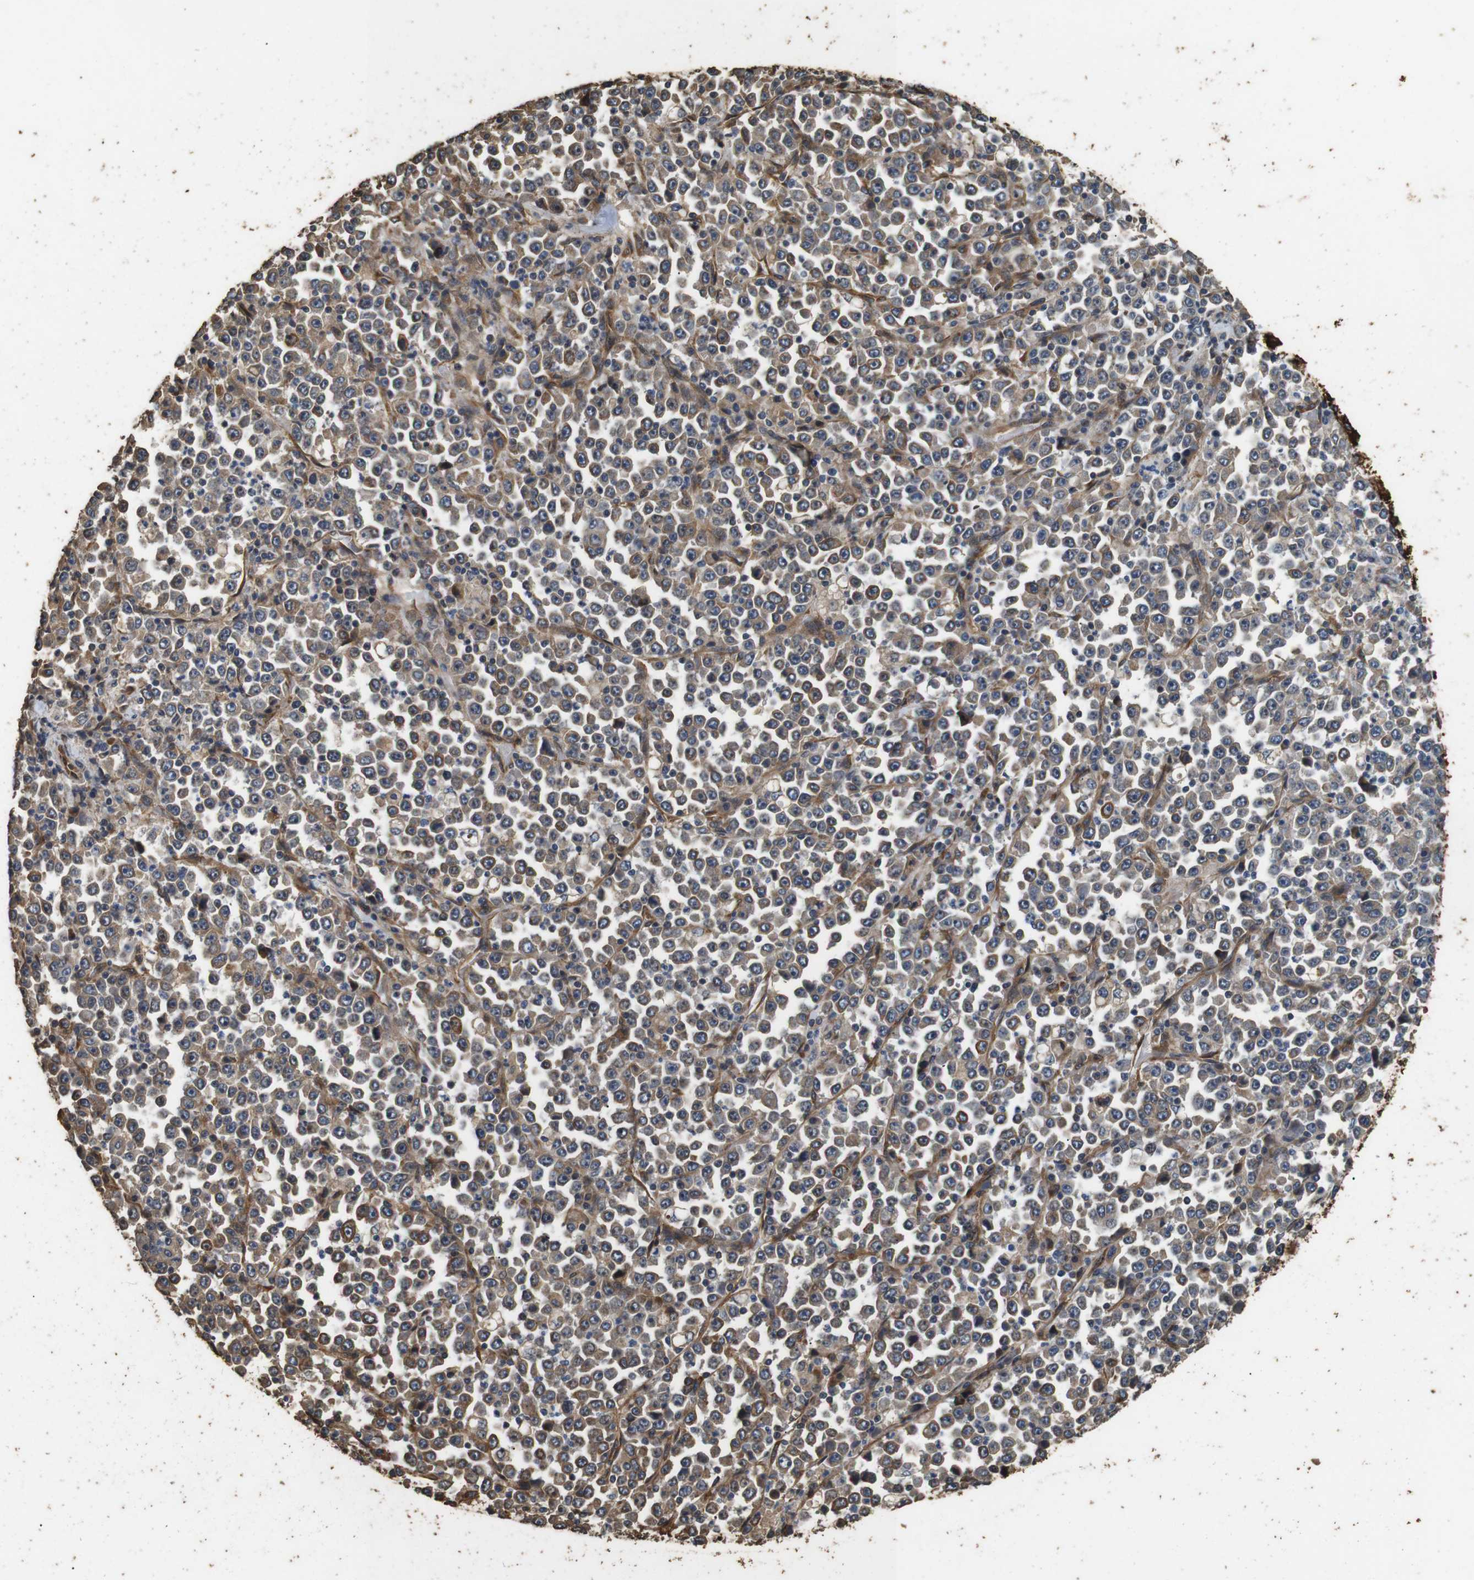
{"staining": {"intensity": "moderate", "quantity": ">75%", "location": "cytoplasmic/membranous"}, "tissue": "stomach cancer", "cell_type": "Tumor cells", "image_type": "cancer", "snomed": [{"axis": "morphology", "description": "Normal tissue, NOS"}, {"axis": "morphology", "description": "Adenocarcinoma, NOS"}, {"axis": "topography", "description": "Stomach, upper"}, {"axis": "topography", "description": "Stomach"}], "caption": "Protein analysis of stomach cancer tissue shows moderate cytoplasmic/membranous positivity in approximately >75% of tumor cells. (DAB (3,3'-diaminobenzidine) IHC, brown staining for protein, blue staining for nuclei).", "gene": "CNPY4", "patient": {"sex": "male", "age": 59}}